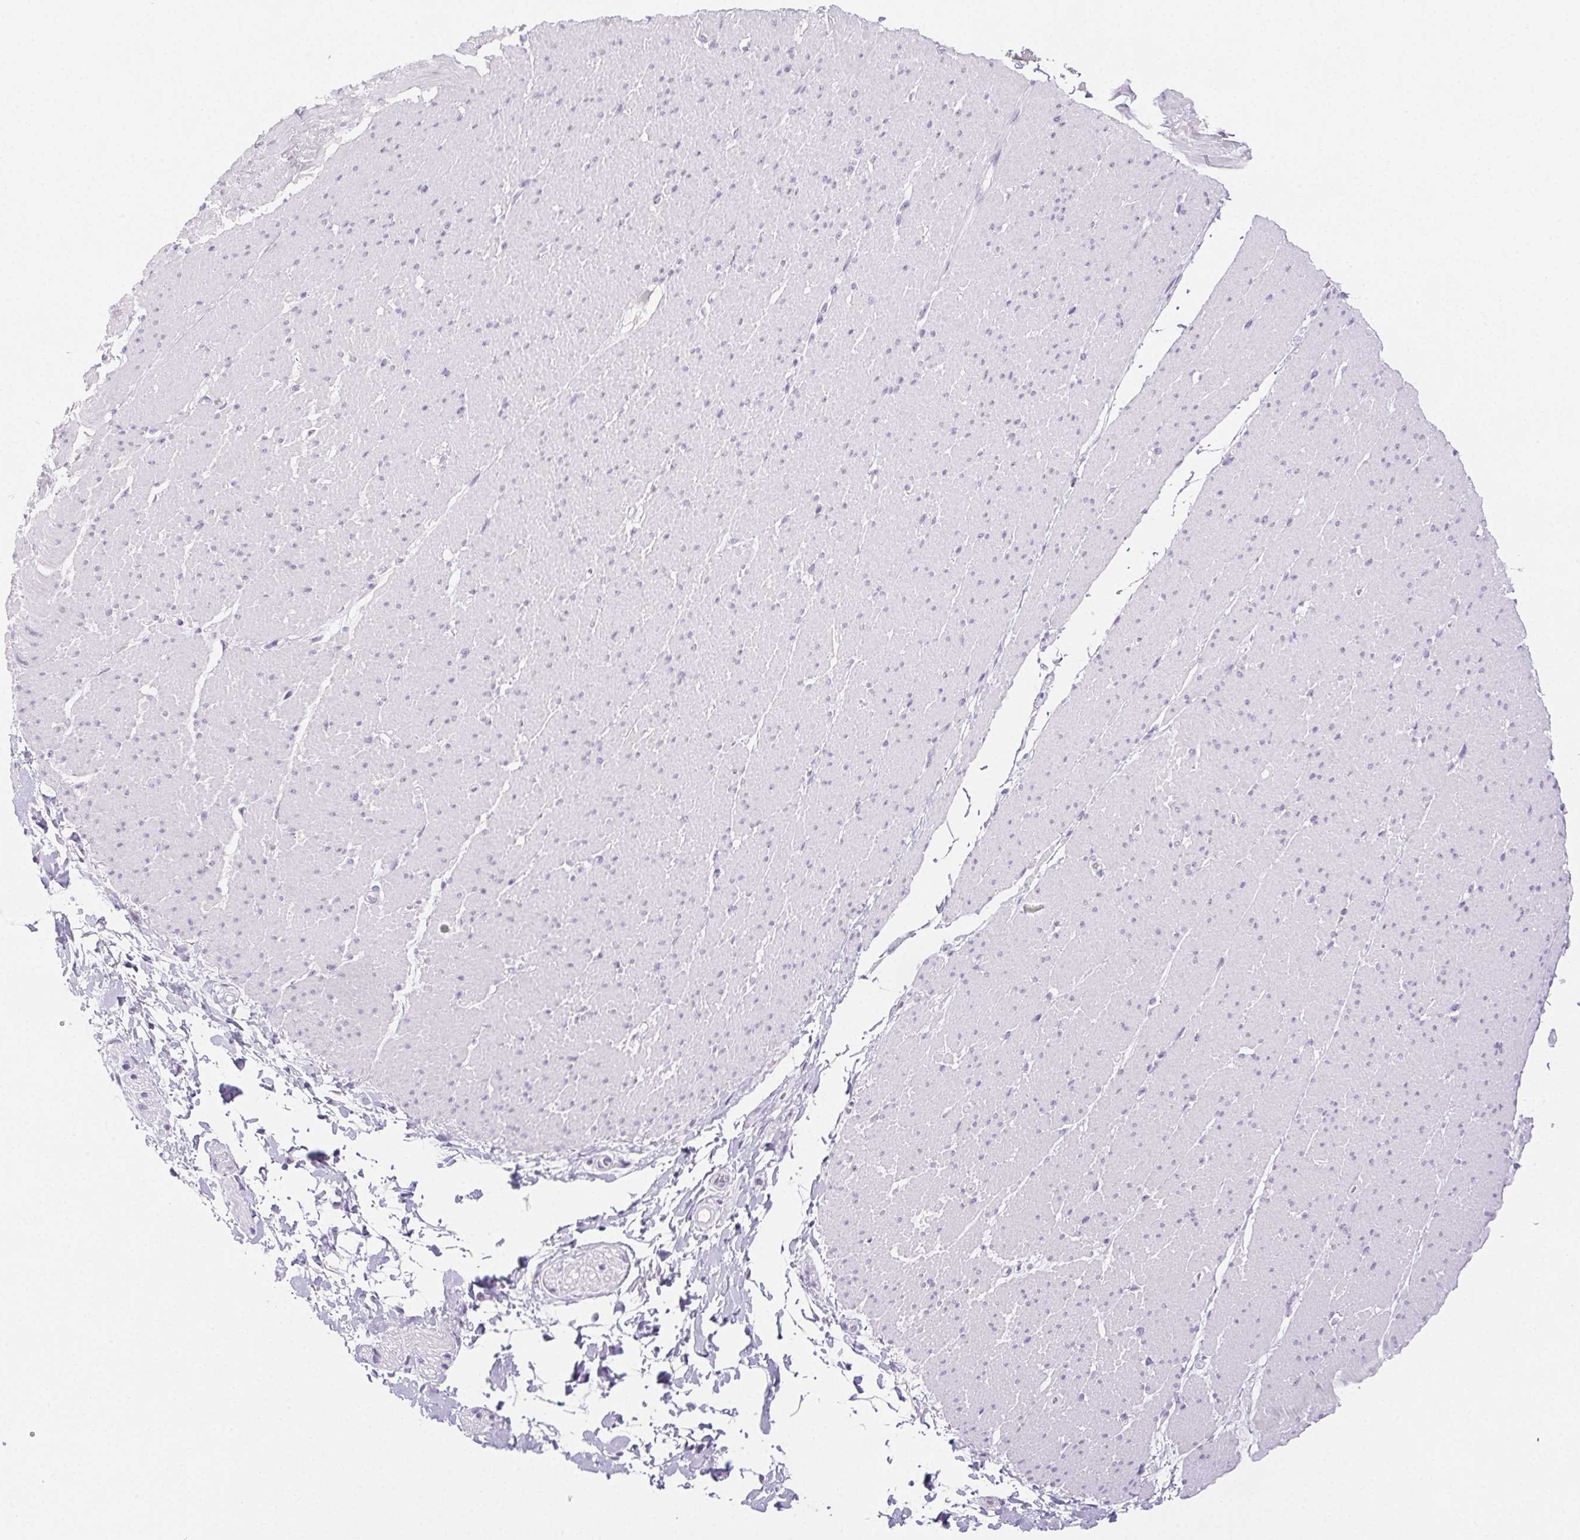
{"staining": {"intensity": "negative", "quantity": "none", "location": "none"}, "tissue": "smooth muscle", "cell_type": "Smooth muscle cells", "image_type": "normal", "snomed": [{"axis": "morphology", "description": "Normal tissue, NOS"}, {"axis": "topography", "description": "Smooth muscle"}, {"axis": "topography", "description": "Rectum"}], "caption": "Immunohistochemical staining of benign human smooth muscle demonstrates no significant positivity in smooth muscle cells.", "gene": "ST8SIA3", "patient": {"sex": "male", "age": 53}}